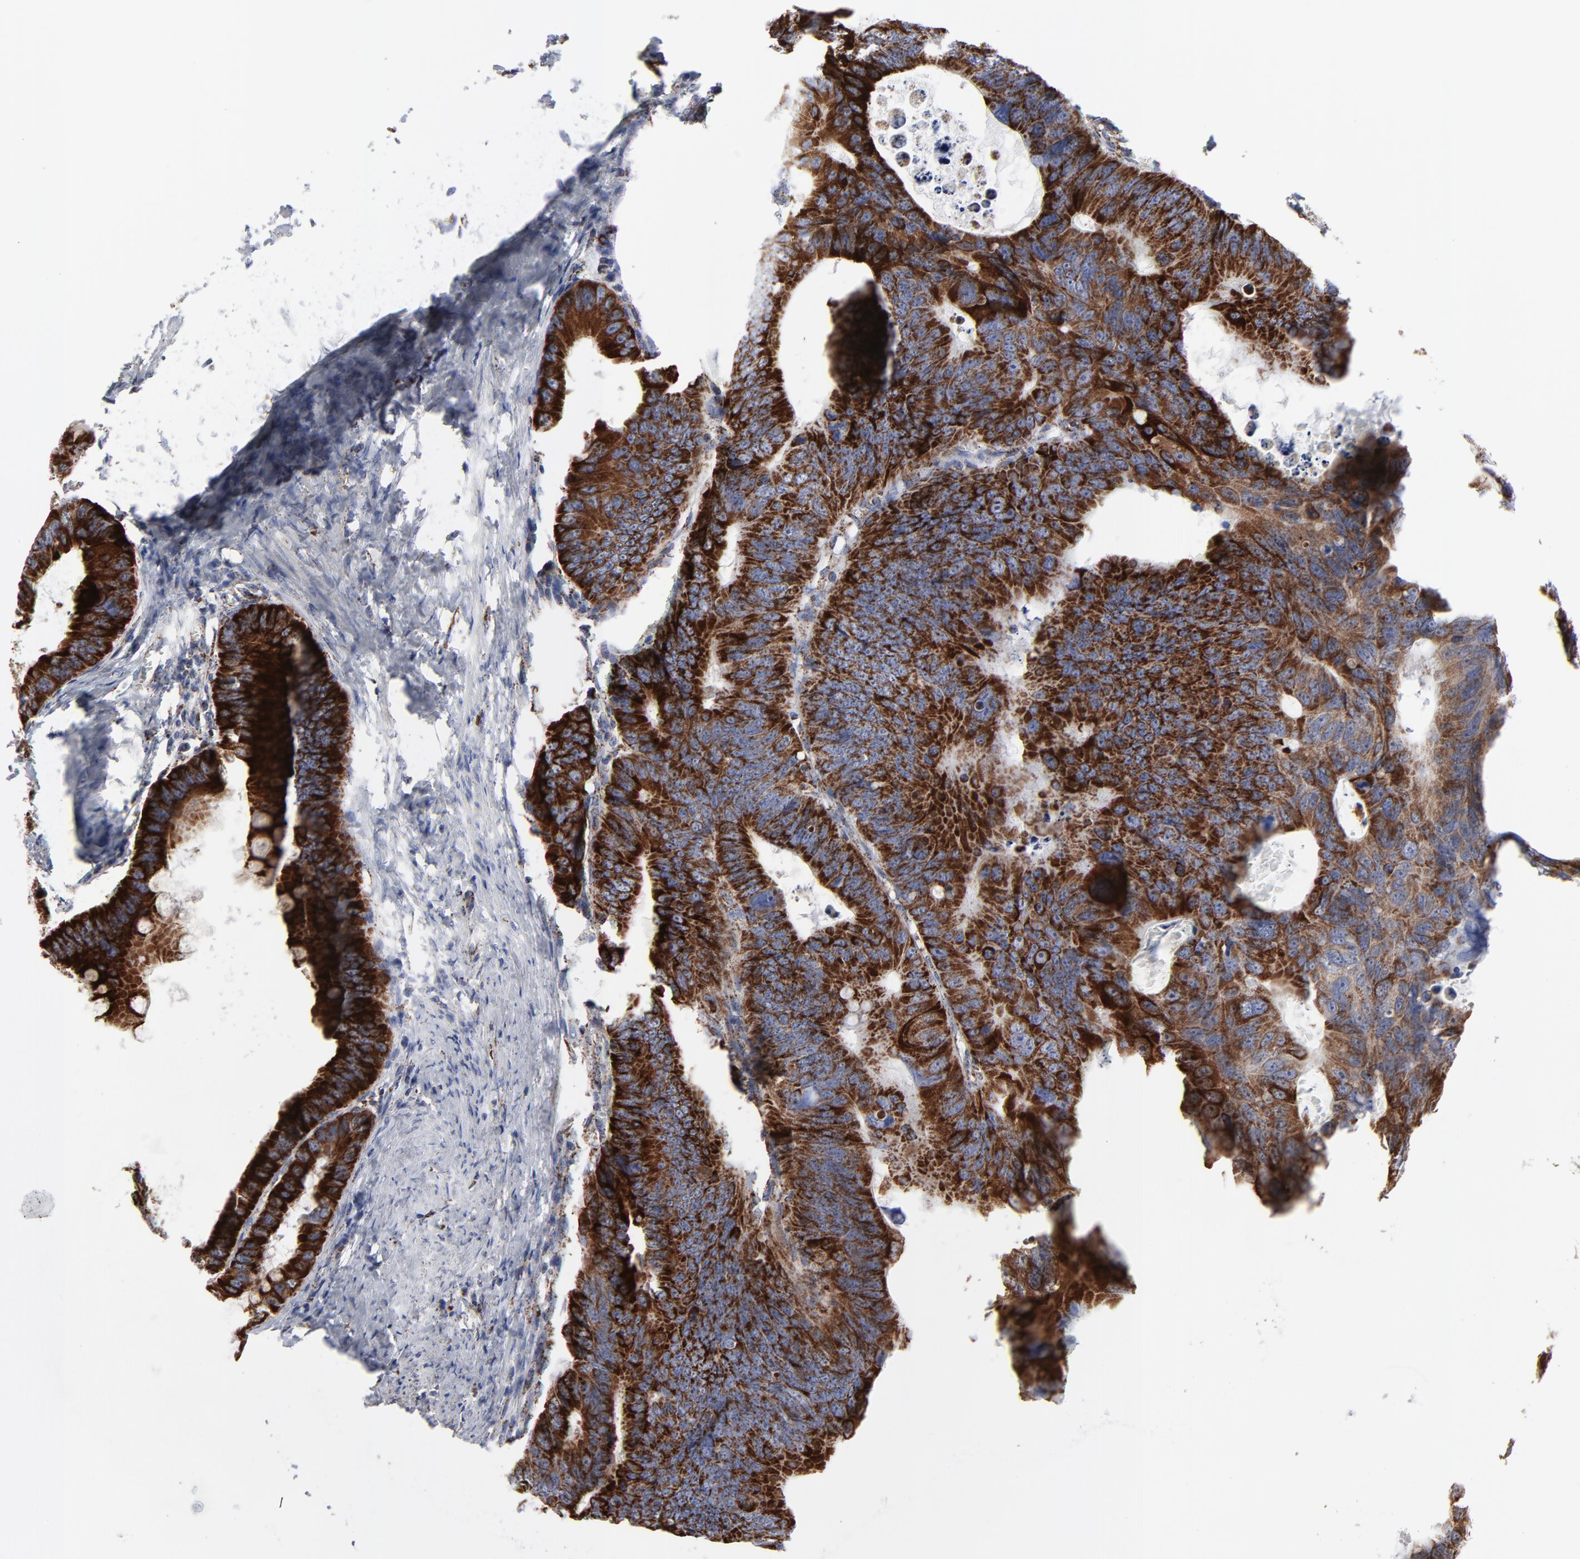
{"staining": {"intensity": "strong", "quantity": ">75%", "location": "cytoplasmic/membranous"}, "tissue": "colorectal cancer", "cell_type": "Tumor cells", "image_type": "cancer", "snomed": [{"axis": "morphology", "description": "Adenocarcinoma, NOS"}, {"axis": "topography", "description": "Colon"}], "caption": "Immunohistochemical staining of colorectal cancer exhibits high levels of strong cytoplasmic/membranous protein staining in about >75% of tumor cells. The protein of interest is shown in brown color, while the nuclei are stained blue.", "gene": "TXNRD2", "patient": {"sex": "female", "age": 55}}